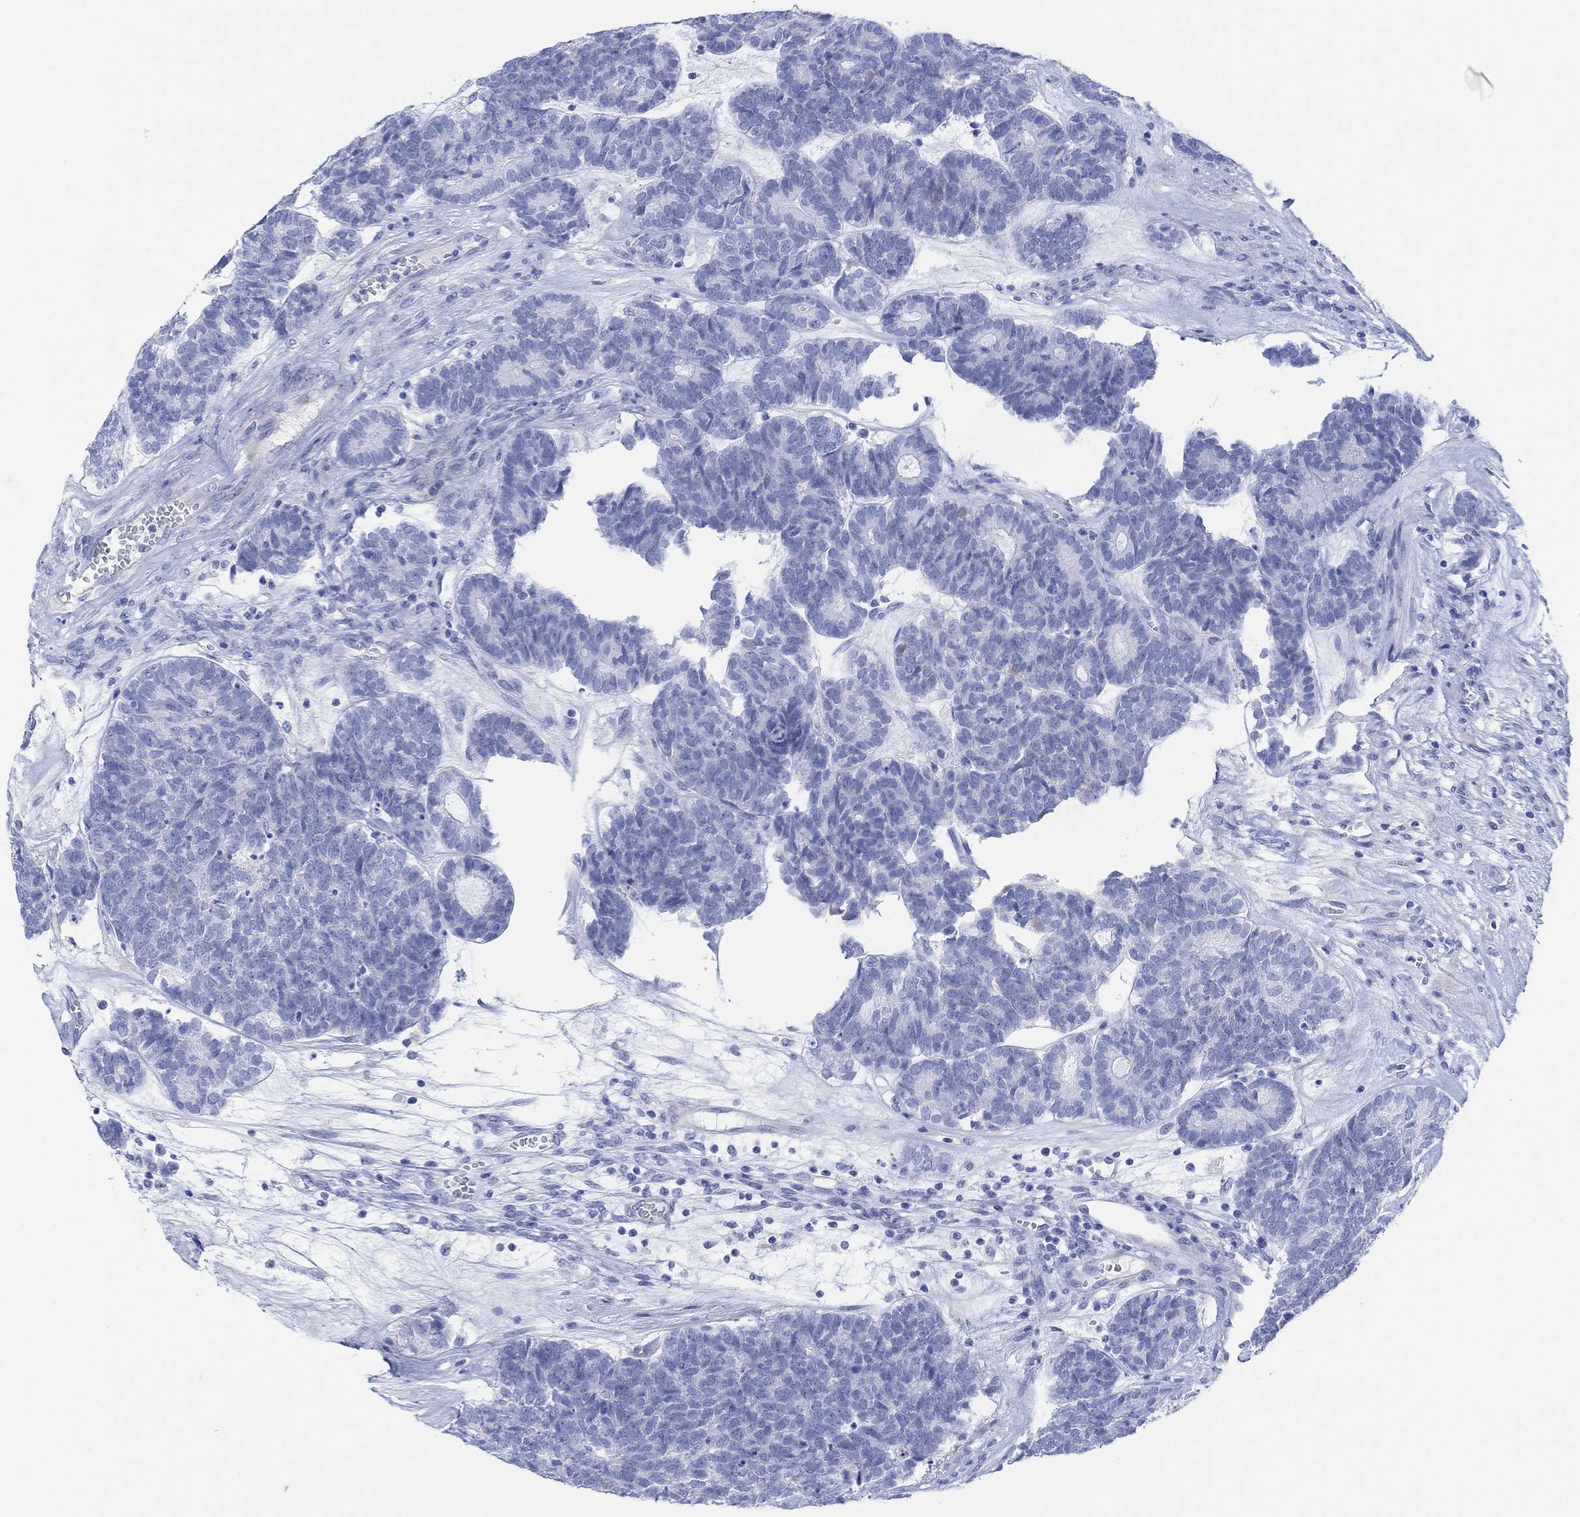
{"staining": {"intensity": "negative", "quantity": "none", "location": "none"}, "tissue": "head and neck cancer", "cell_type": "Tumor cells", "image_type": "cancer", "snomed": [{"axis": "morphology", "description": "Adenocarcinoma, NOS"}, {"axis": "topography", "description": "Head-Neck"}], "caption": "Adenocarcinoma (head and neck) was stained to show a protein in brown. There is no significant positivity in tumor cells.", "gene": "GNG13", "patient": {"sex": "female", "age": 81}}